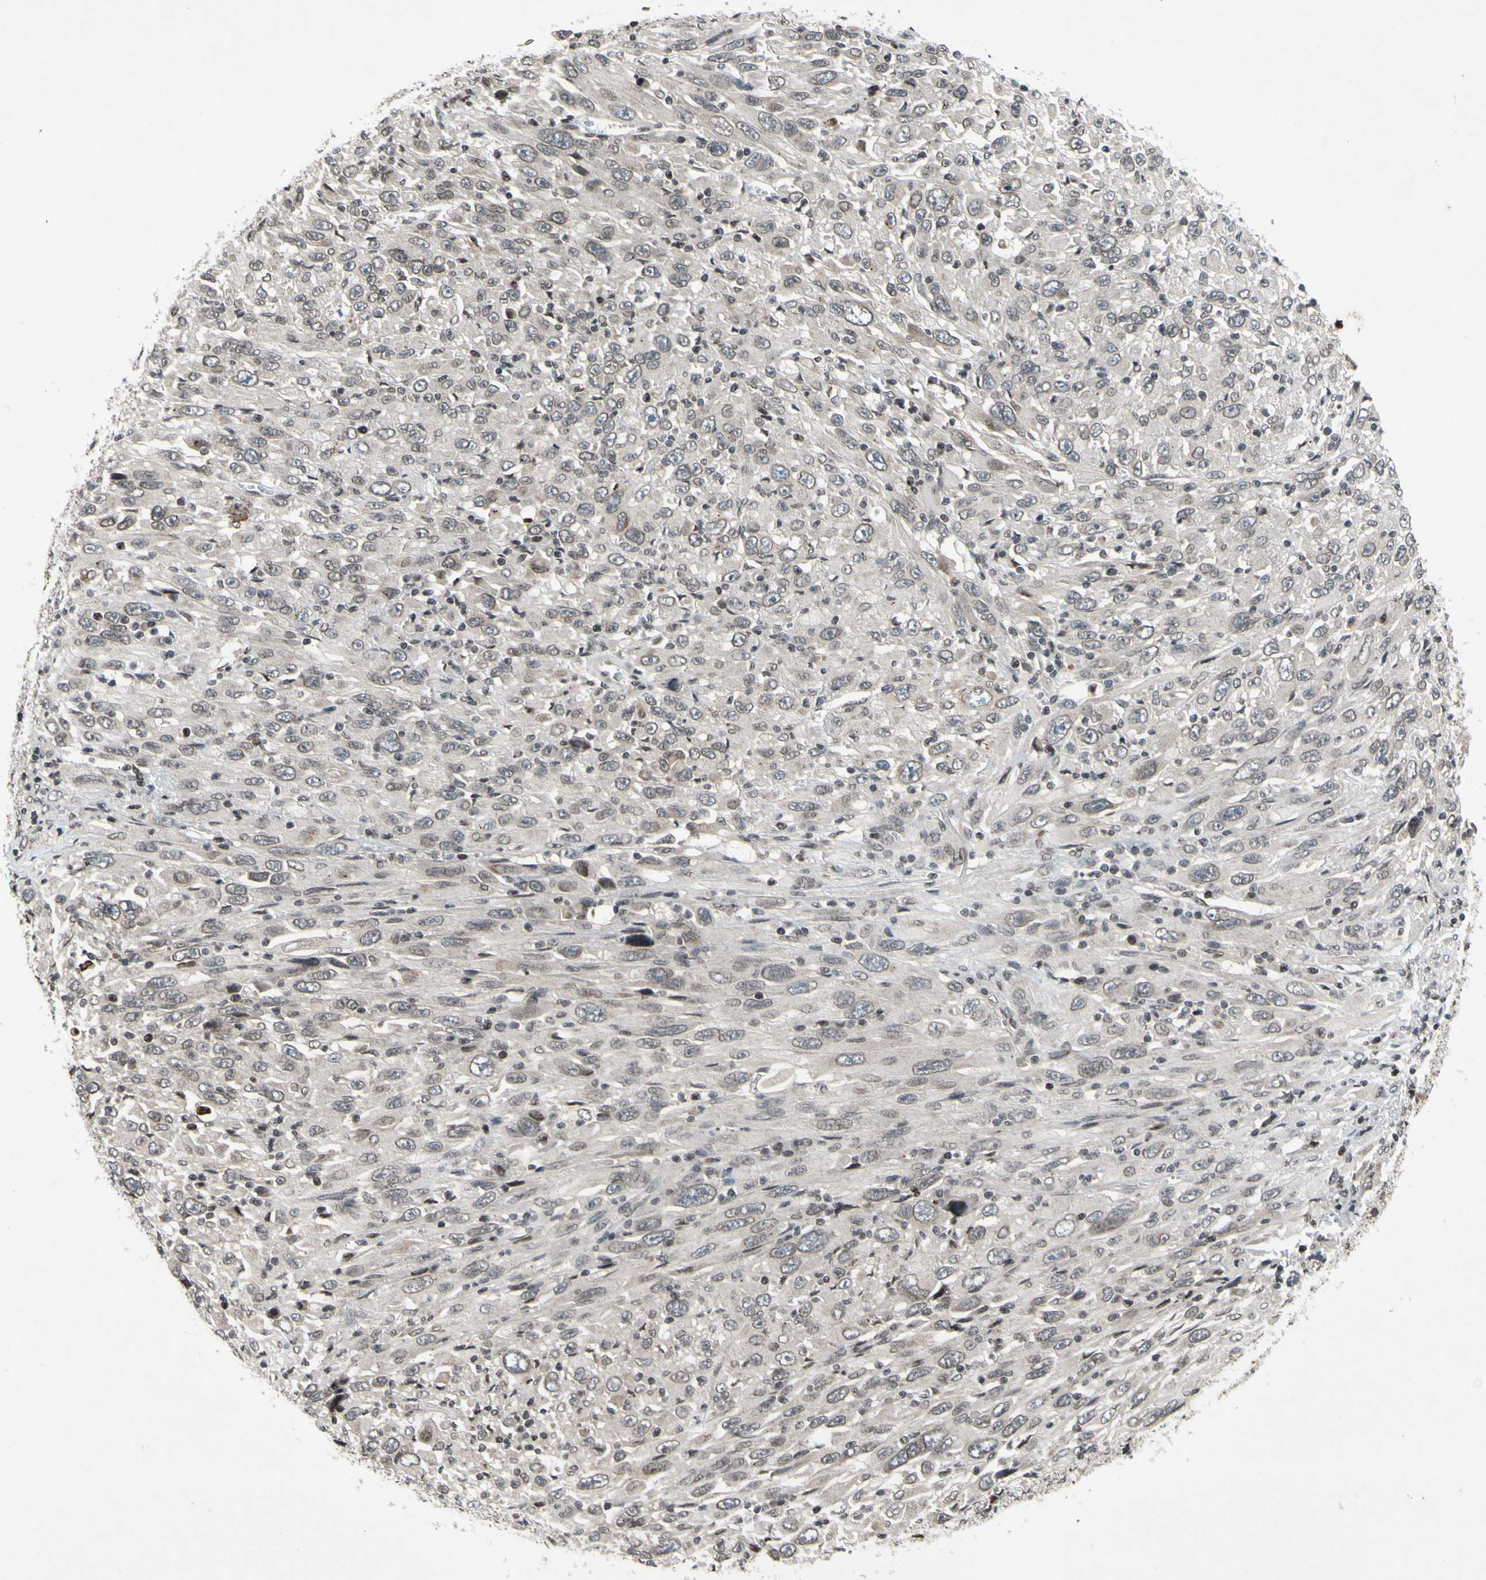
{"staining": {"intensity": "weak", "quantity": ">75%", "location": "cytoplasmic/membranous,nuclear"}, "tissue": "melanoma", "cell_type": "Tumor cells", "image_type": "cancer", "snomed": [{"axis": "morphology", "description": "Malignant melanoma, Metastatic site"}, {"axis": "topography", "description": "Skin"}], "caption": "This is an image of immunohistochemistry (IHC) staining of melanoma, which shows weak positivity in the cytoplasmic/membranous and nuclear of tumor cells.", "gene": "XPO1", "patient": {"sex": "female", "age": 56}}